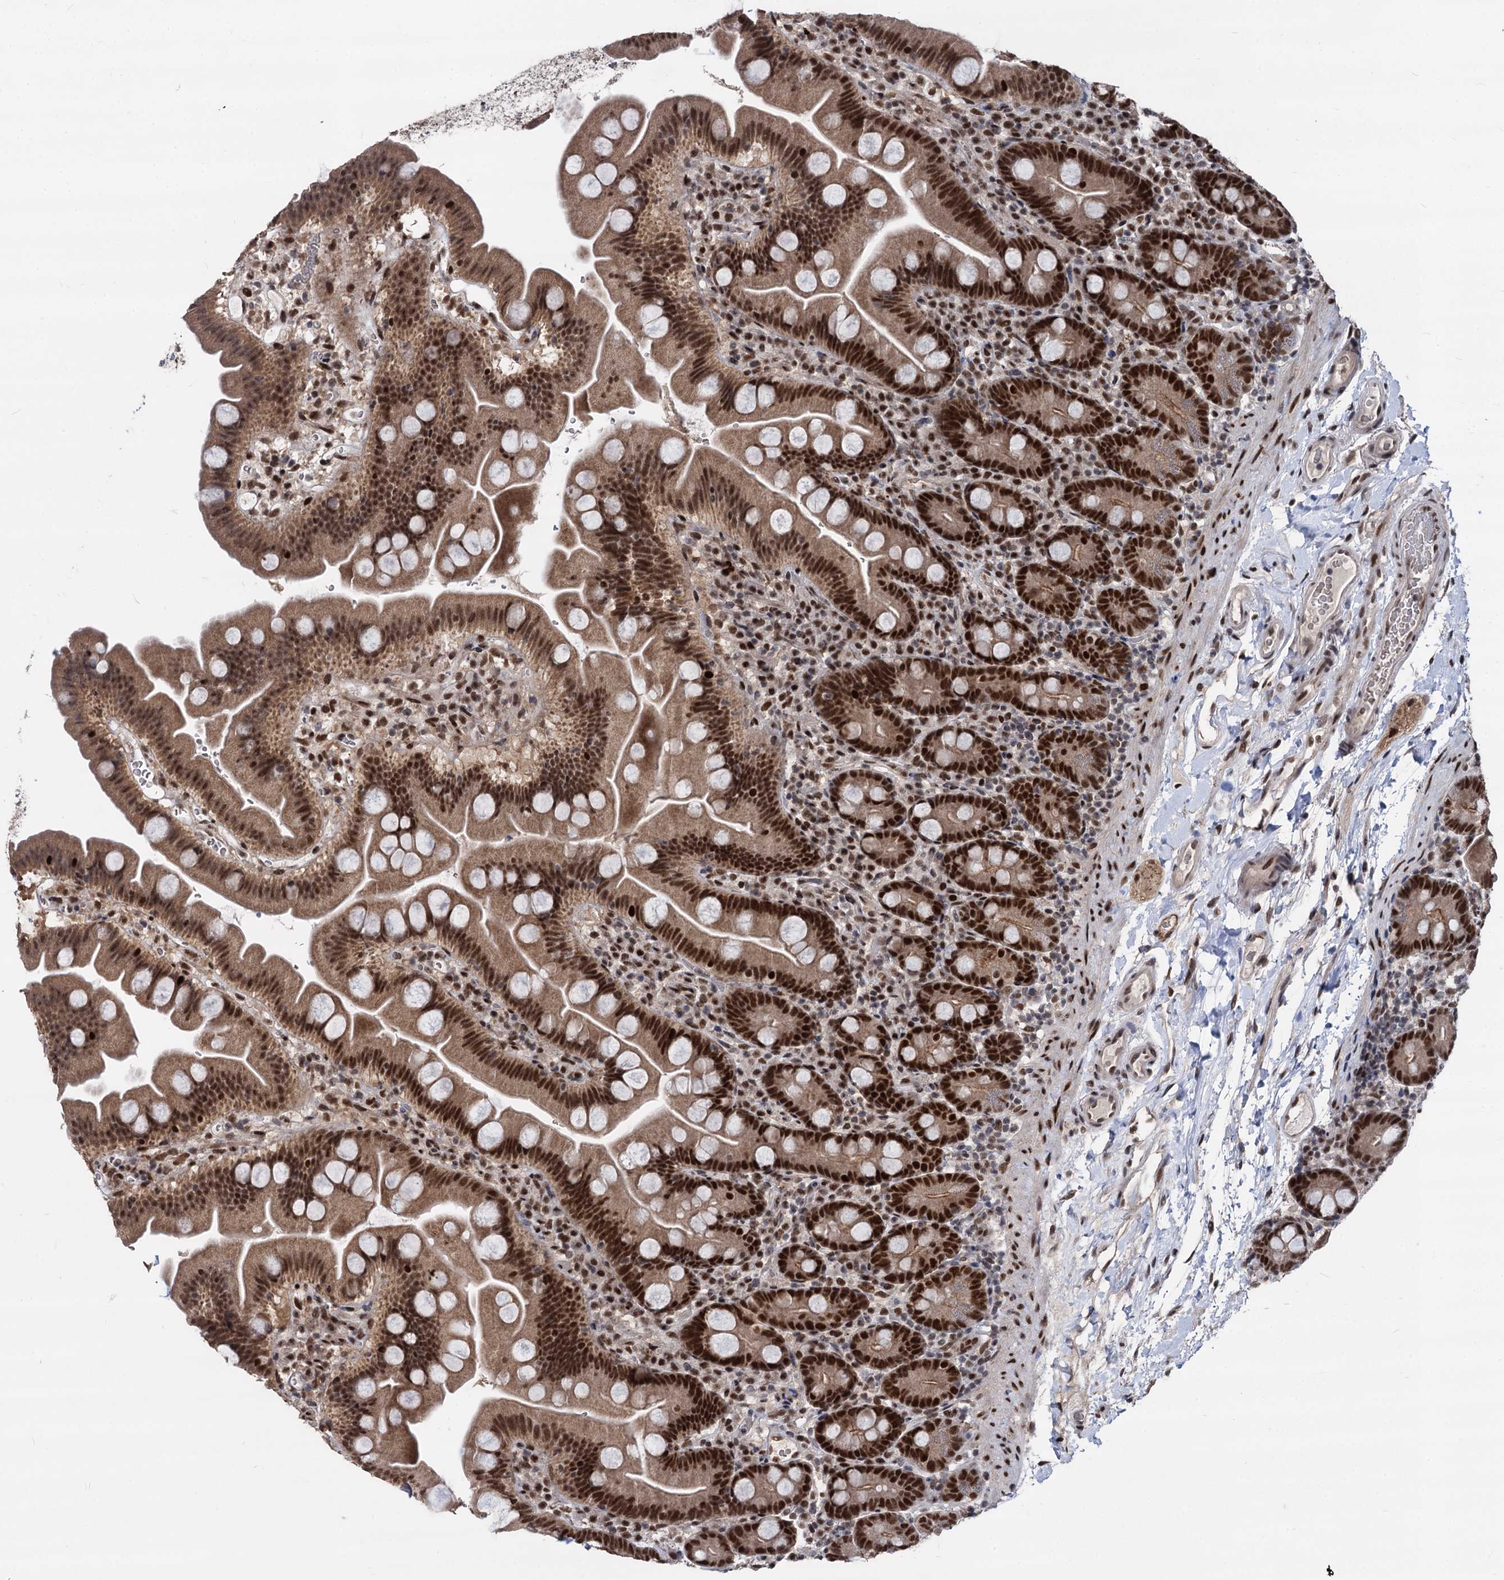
{"staining": {"intensity": "strong", "quantity": ">75%", "location": "nuclear"}, "tissue": "small intestine", "cell_type": "Glandular cells", "image_type": "normal", "snomed": [{"axis": "morphology", "description": "Normal tissue, NOS"}, {"axis": "topography", "description": "Small intestine"}], "caption": "Immunohistochemistry (IHC) image of normal human small intestine stained for a protein (brown), which demonstrates high levels of strong nuclear staining in about >75% of glandular cells.", "gene": "GALNT11", "patient": {"sex": "female", "age": 68}}